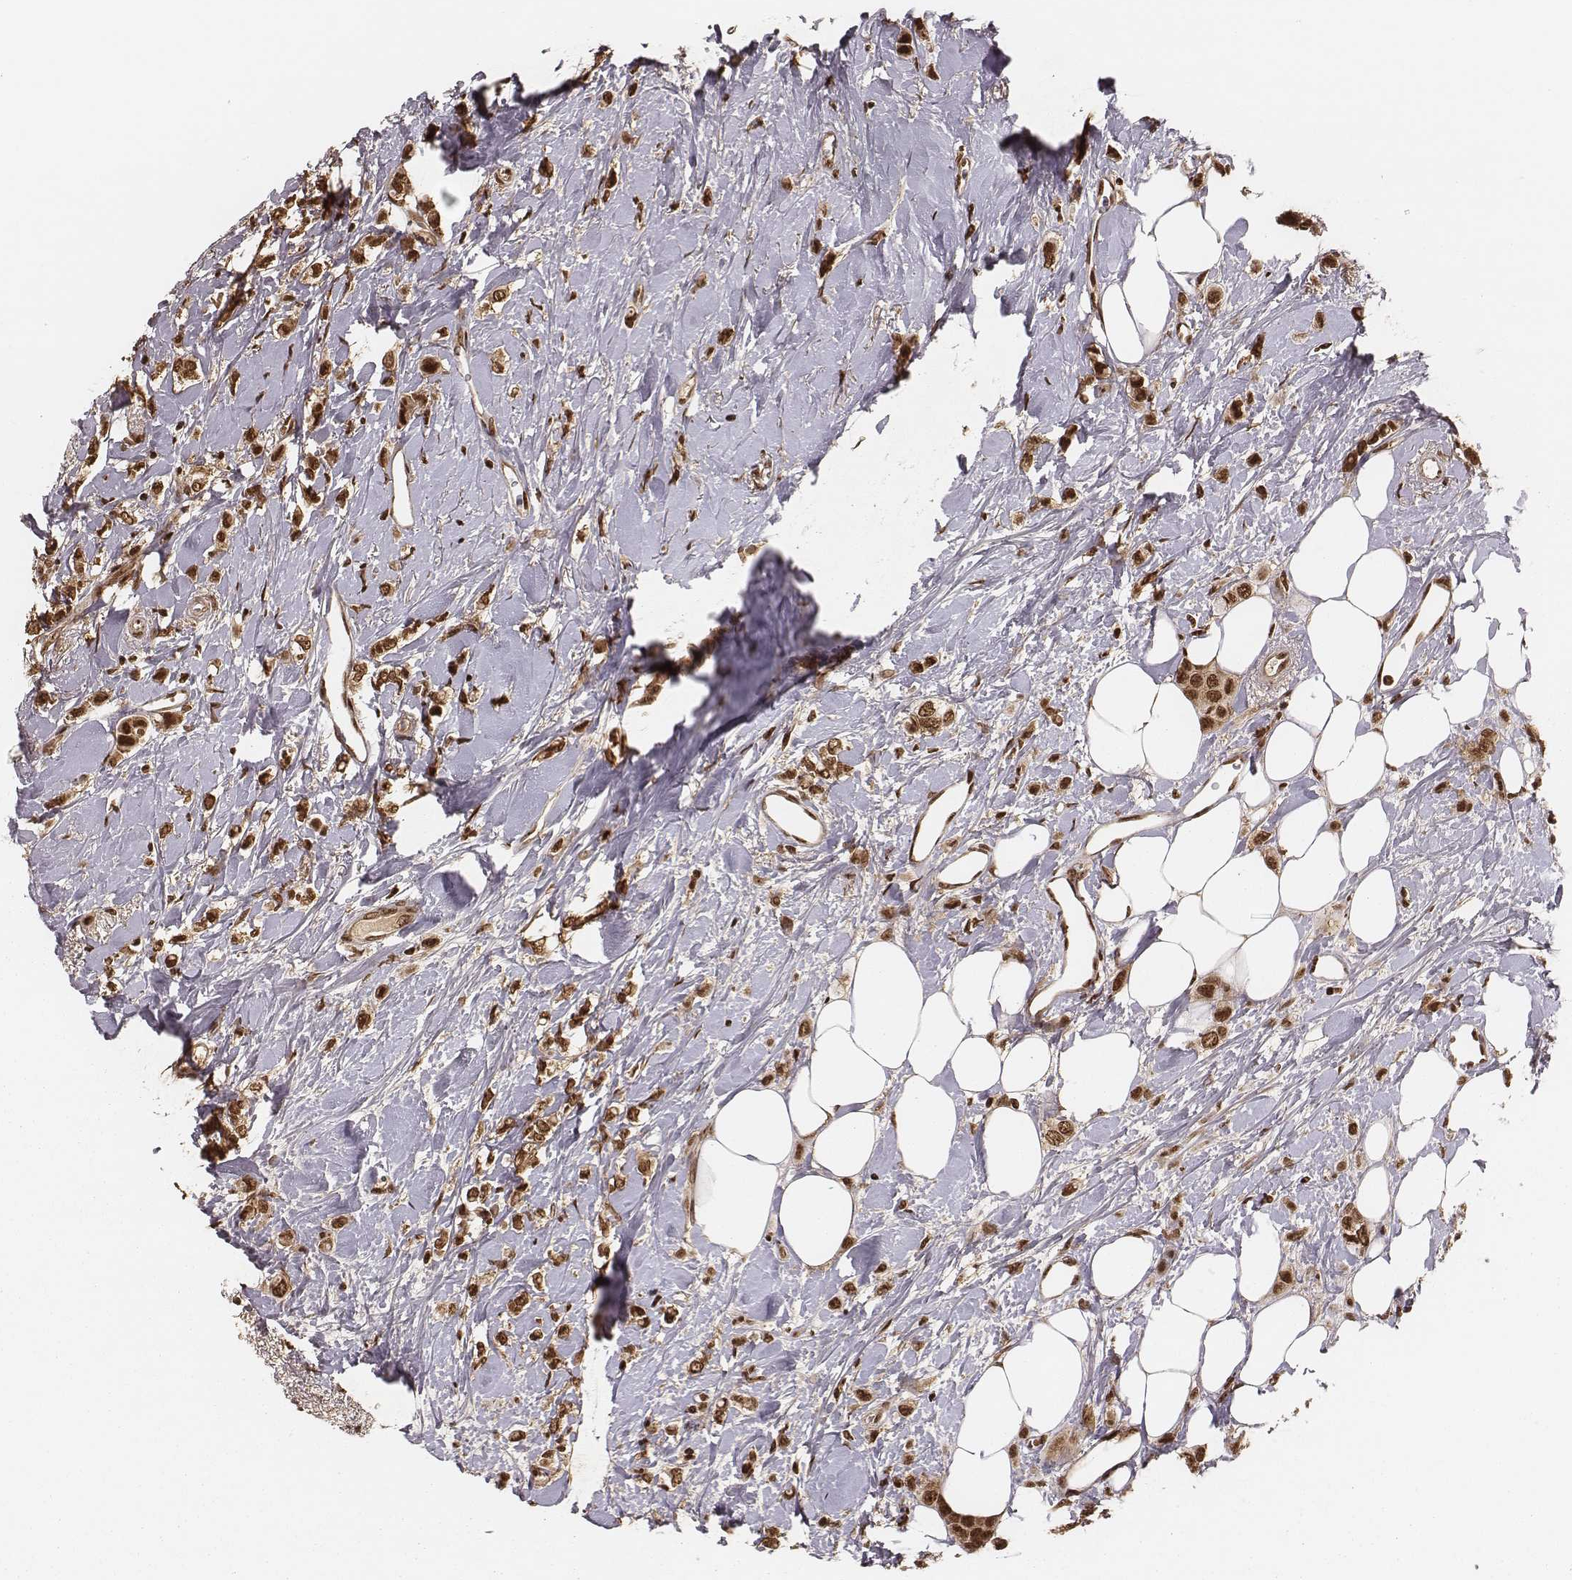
{"staining": {"intensity": "strong", "quantity": ">75%", "location": "cytoplasmic/membranous,nuclear"}, "tissue": "breast cancer", "cell_type": "Tumor cells", "image_type": "cancer", "snomed": [{"axis": "morphology", "description": "Lobular carcinoma"}, {"axis": "topography", "description": "Breast"}], "caption": "Breast cancer (lobular carcinoma) stained with DAB (3,3'-diaminobenzidine) IHC demonstrates high levels of strong cytoplasmic/membranous and nuclear expression in about >75% of tumor cells.", "gene": "NFX1", "patient": {"sex": "female", "age": 66}}